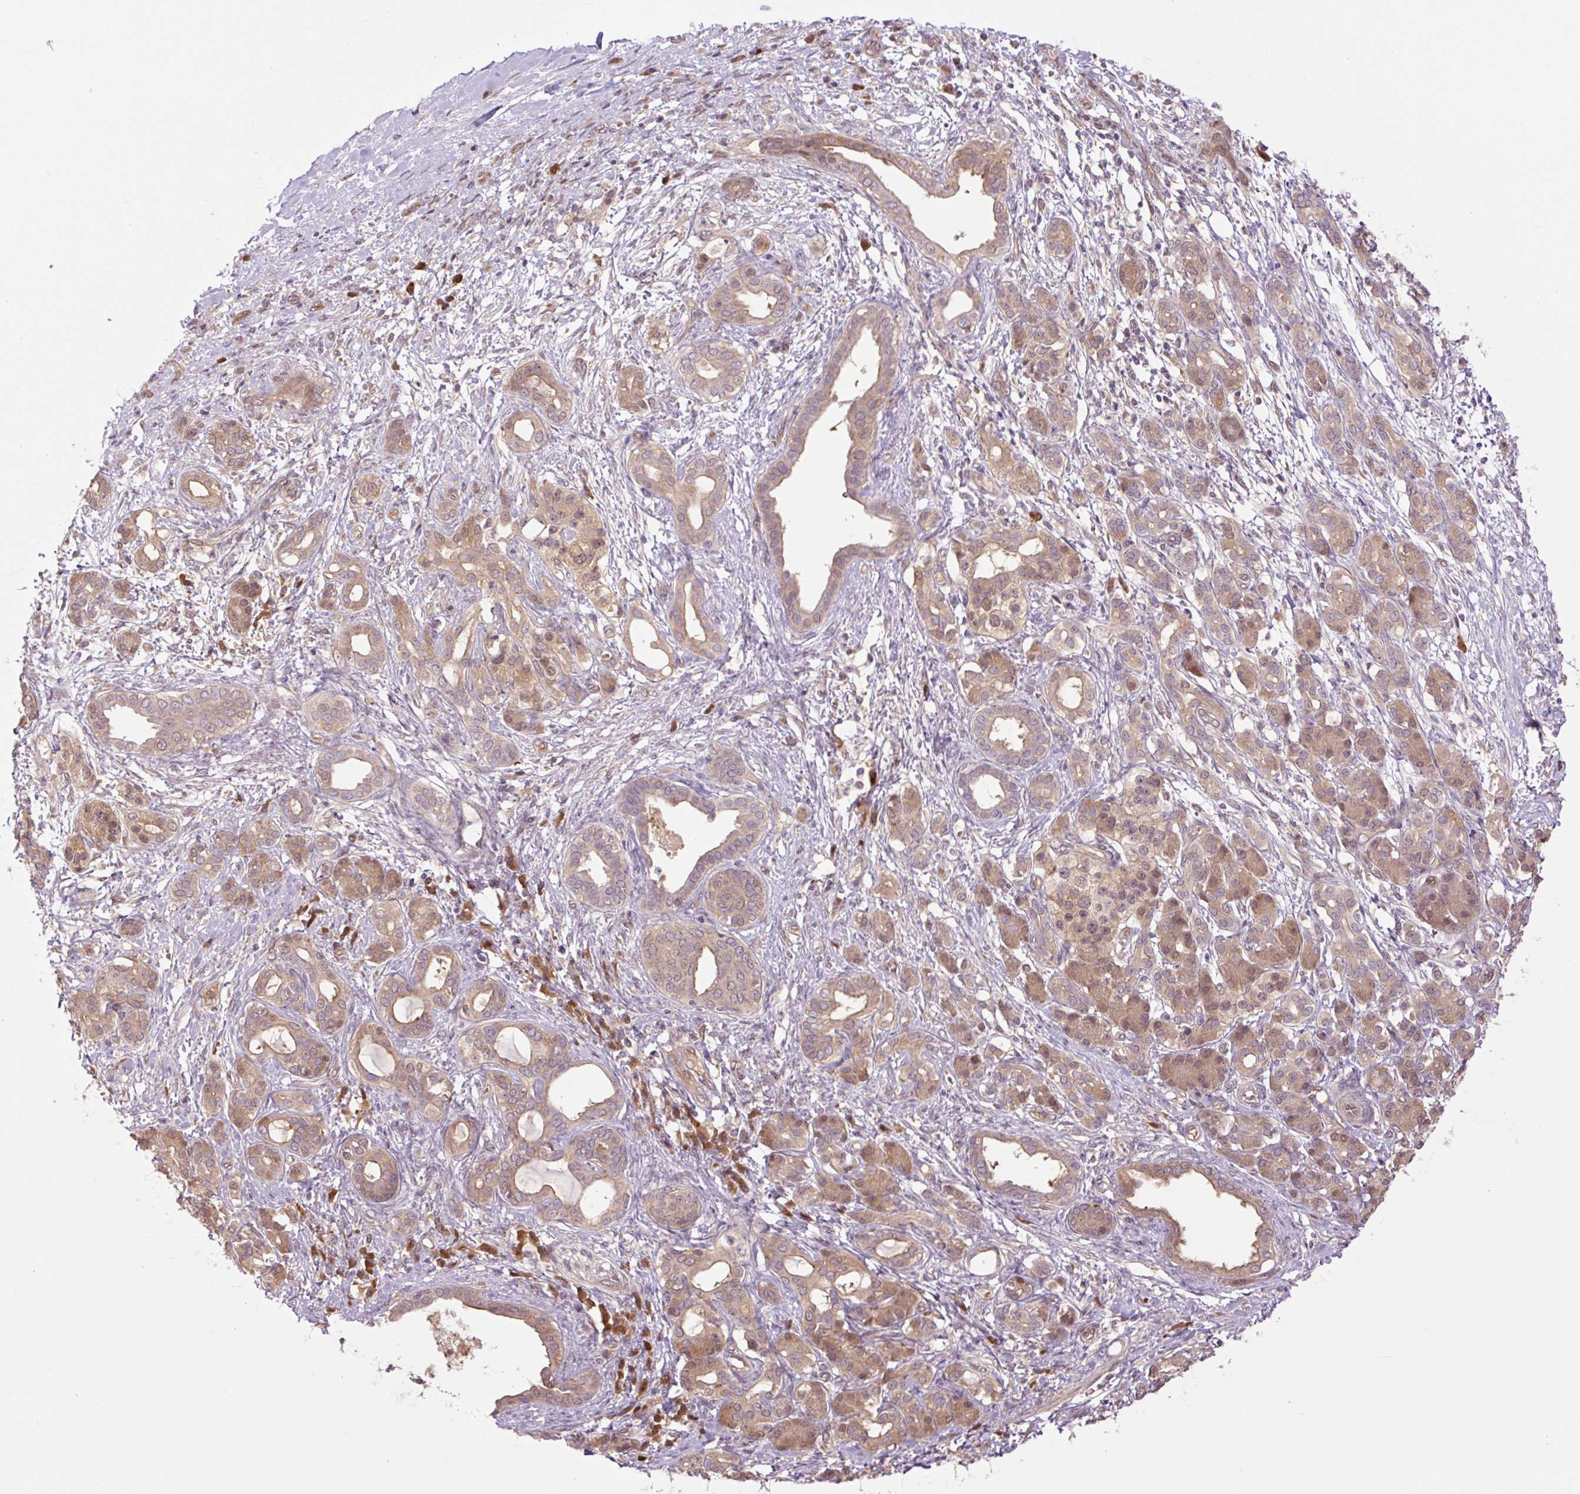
{"staining": {"intensity": "moderate", "quantity": ">75%", "location": "cytoplasmic/membranous"}, "tissue": "pancreatic cancer", "cell_type": "Tumor cells", "image_type": "cancer", "snomed": [{"axis": "morphology", "description": "Adenocarcinoma, NOS"}, {"axis": "topography", "description": "Pancreas"}], "caption": "IHC of pancreatic adenocarcinoma exhibits medium levels of moderate cytoplasmic/membranous positivity in about >75% of tumor cells.", "gene": "TPT1", "patient": {"sex": "female", "age": 55}}